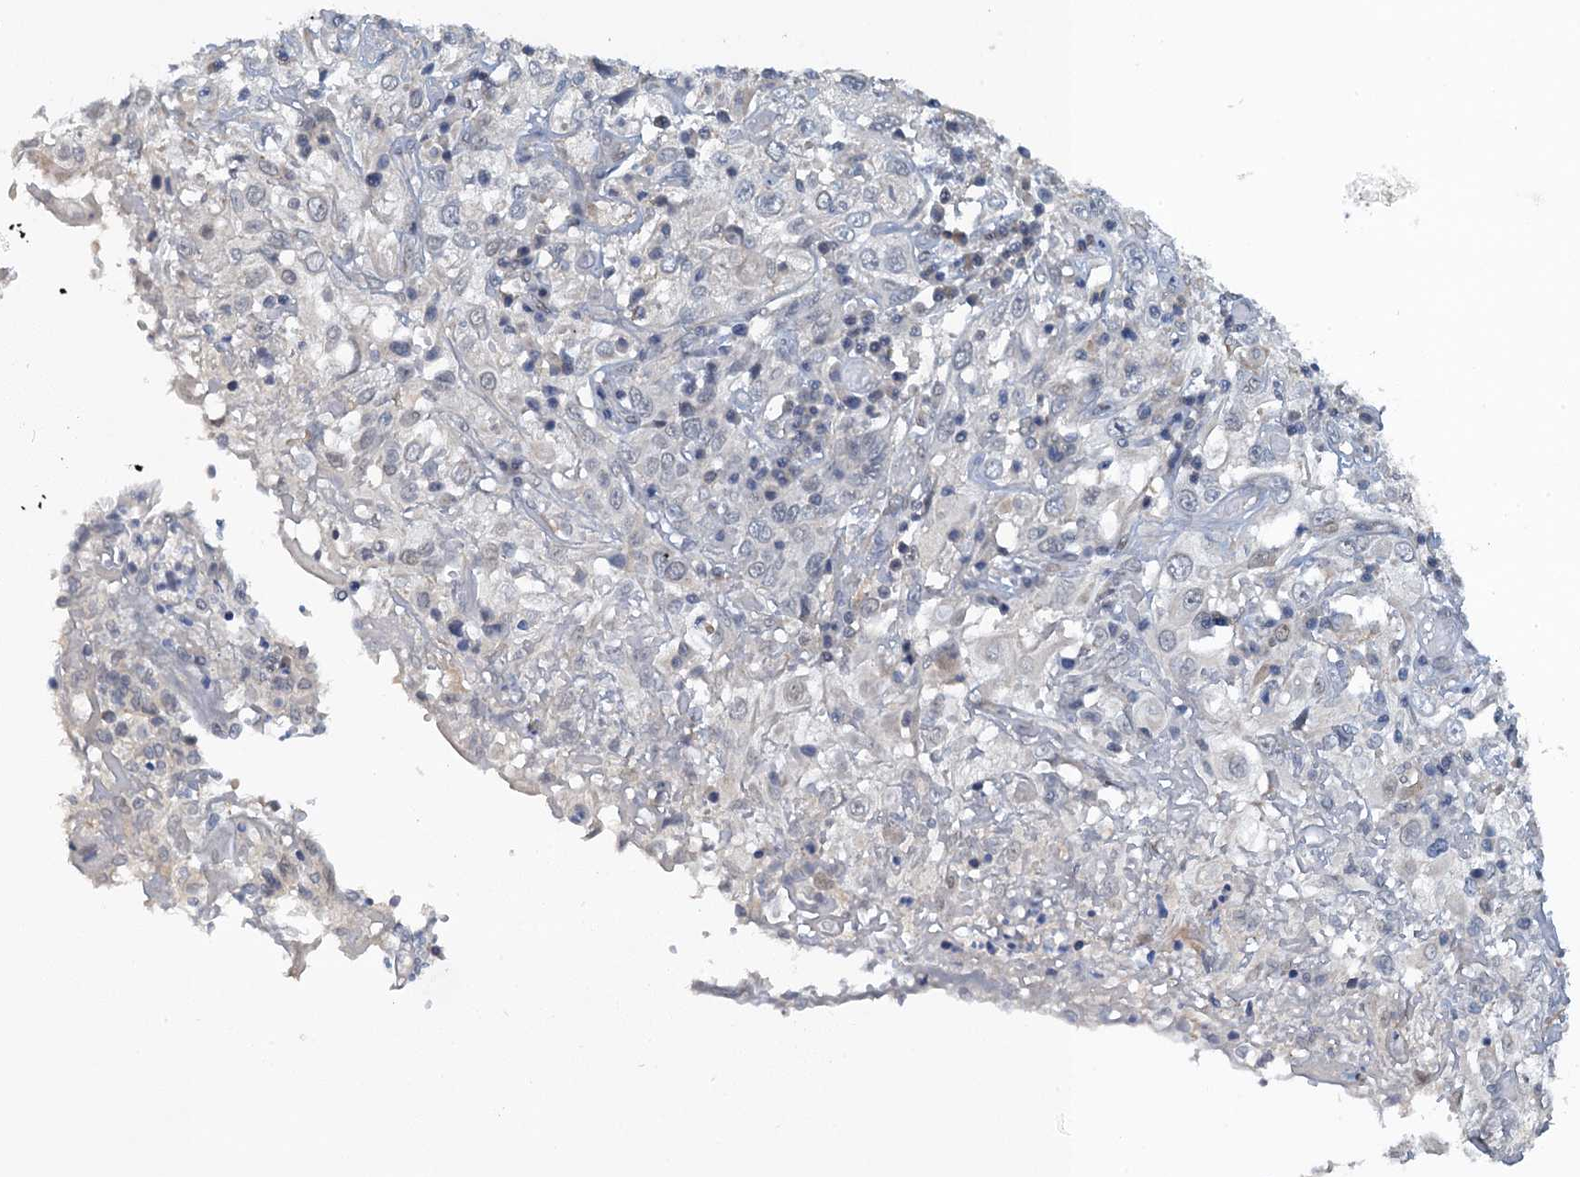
{"staining": {"intensity": "negative", "quantity": "none", "location": "none"}, "tissue": "cervical cancer", "cell_type": "Tumor cells", "image_type": "cancer", "snomed": [{"axis": "morphology", "description": "Squamous cell carcinoma, NOS"}, {"axis": "topography", "description": "Cervix"}], "caption": "Histopathology image shows no significant protein staining in tumor cells of cervical cancer.", "gene": "MRFAP1", "patient": {"sex": "female", "age": 46}}